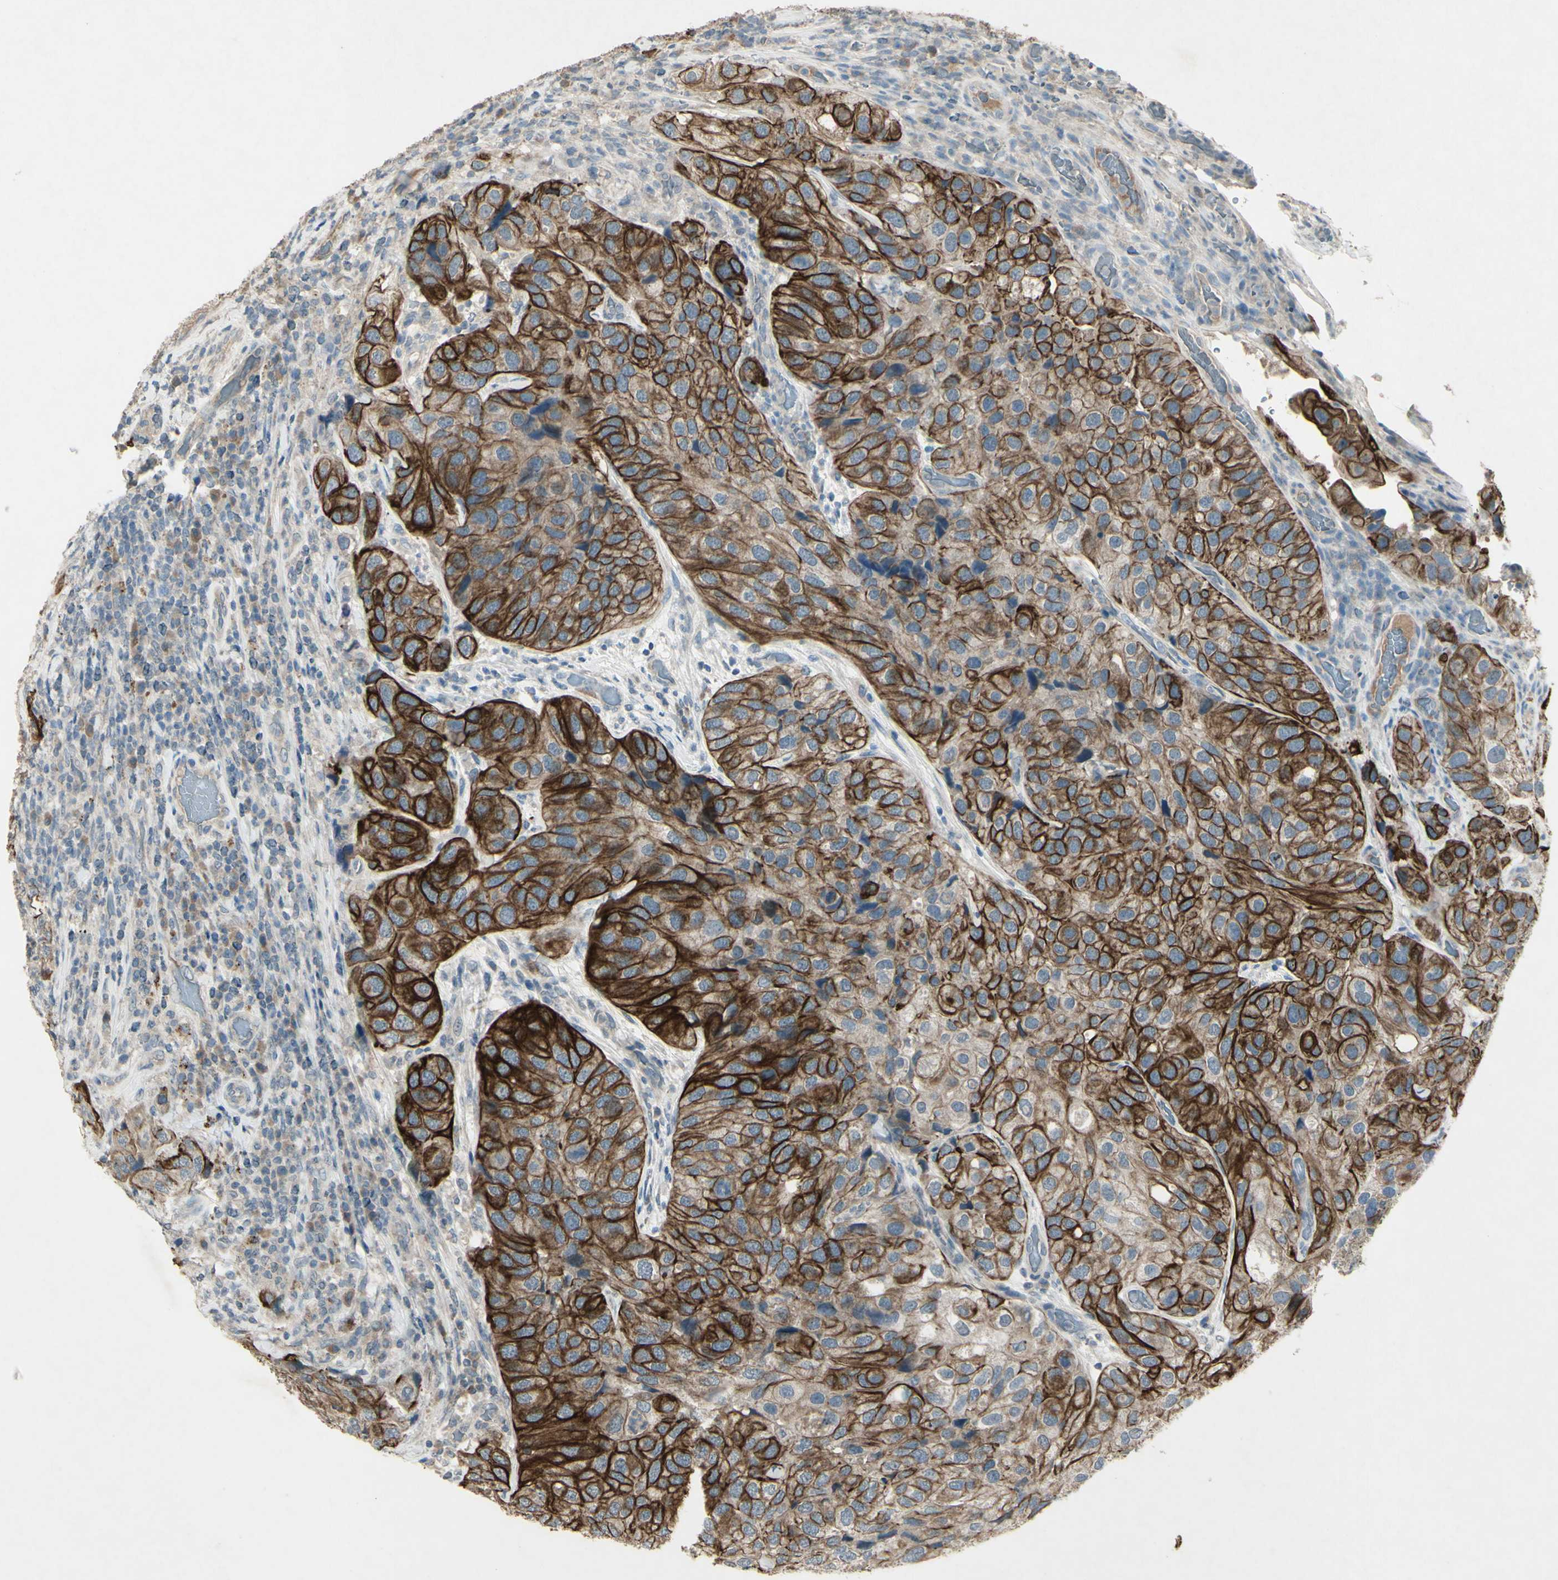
{"staining": {"intensity": "strong", "quantity": ">75%", "location": "cytoplasmic/membranous"}, "tissue": "urothelial cancer", "cell_type": "Tumor cells", "image_type": "cancer", "snomed": [{"axis": "morphology", "description": "Urothelial carcinoma, High grade"}, {"axis": "topography", "description": "Urinary bladder"}], "caption": "A histopathology image showing strong cytoplasmic/membranous positivity in approximately >75% of tumor cells in urothelial cancer, as visualized by brown immunohistochemical staining.", "gene": "TIMM21", "patient": {"sex": "female", "age": 64}}